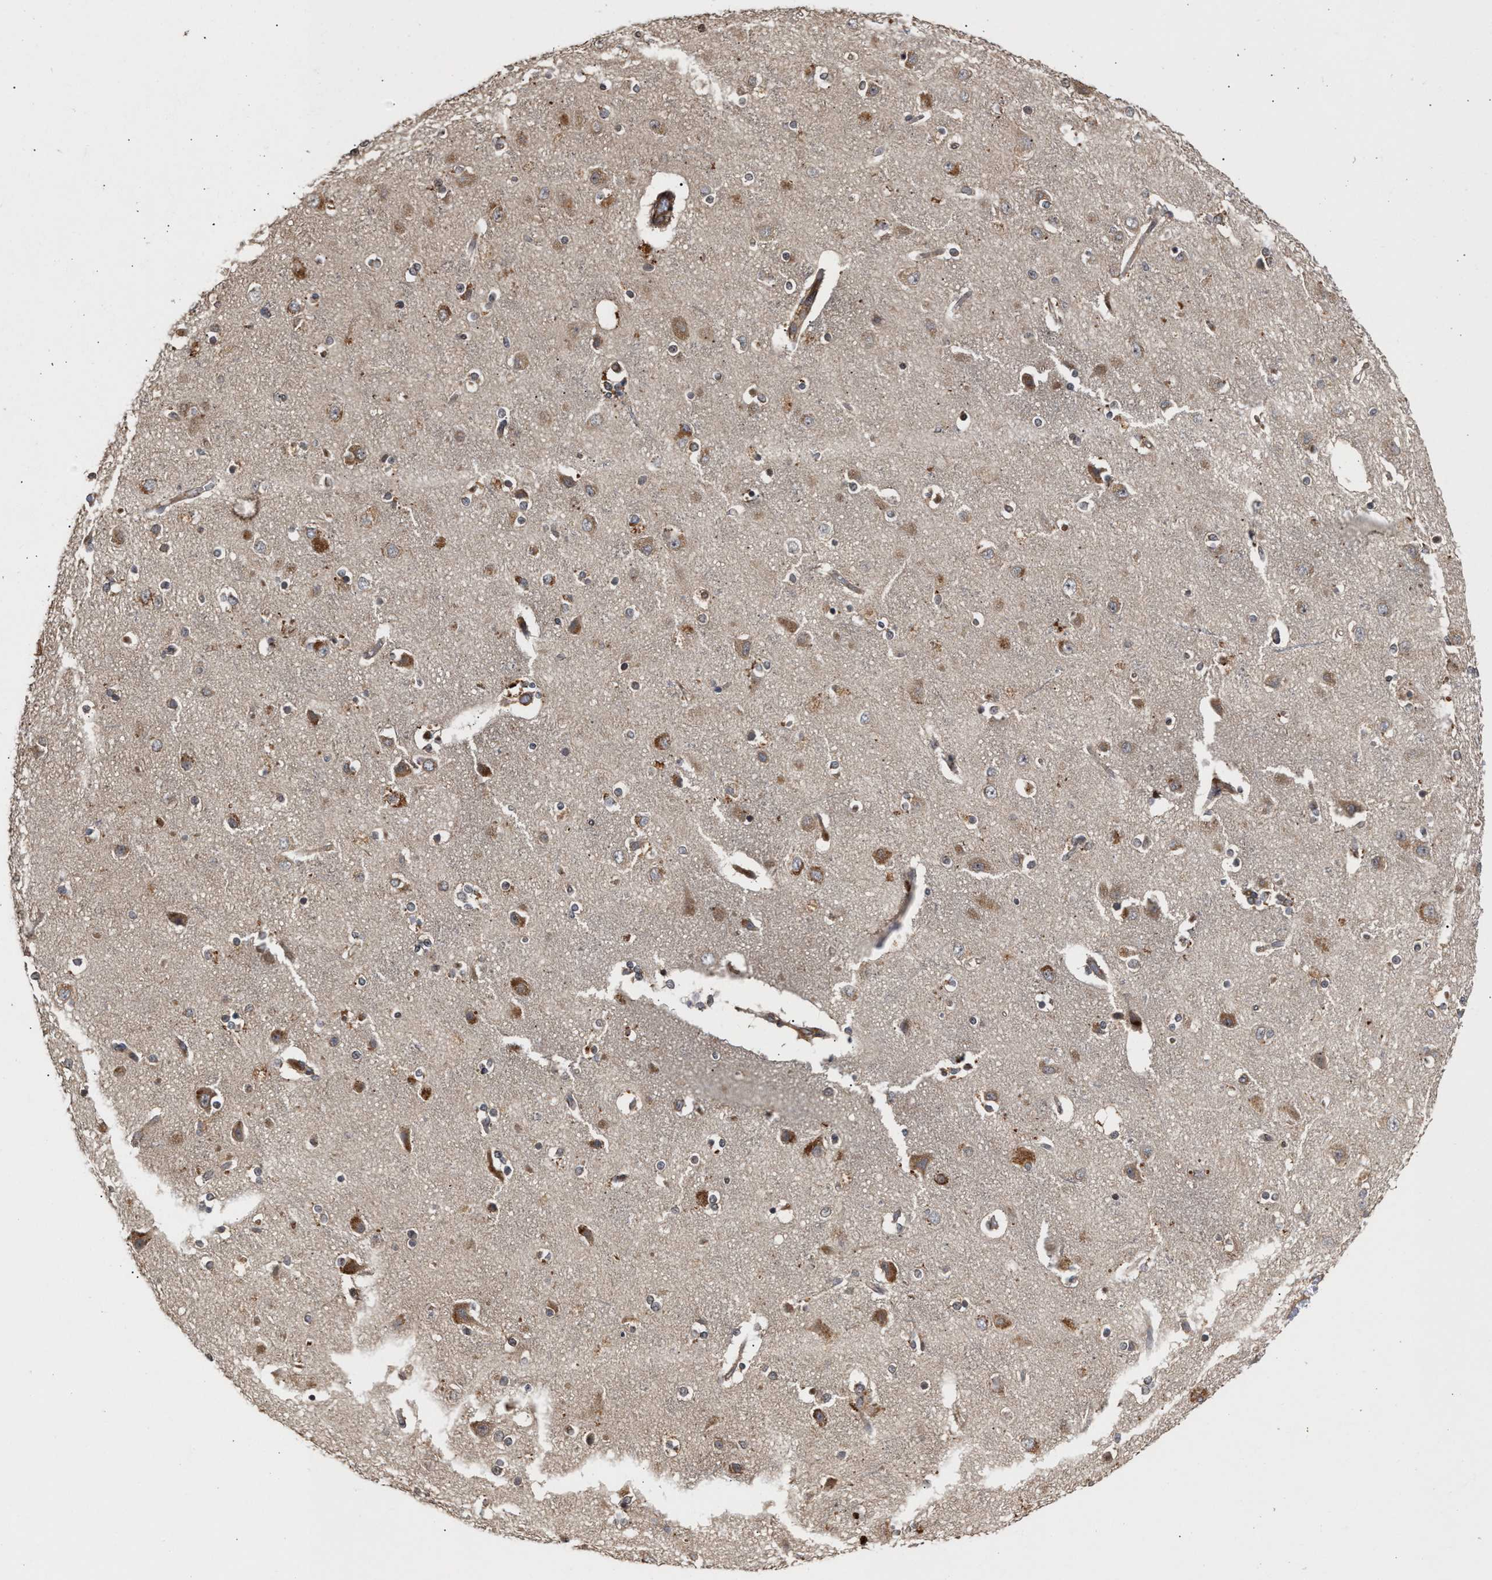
{"staining": {"intensity": "moderate", "quantity": ">75%", "location": "cytoplasmic/membranous"}, "tissue": "cerebral cortex", "cell_type": "Endothelial cells", "image_type": "normal", "snomed": [{"axis": "morphology", "description": "Normal tissue, NOS"}, {"axis": "topography", "description": "Cerebral cortex"}], "caption": "Protein analysis of unremarkable cerebral cortex exhibits moderate cytoplasmic/membranous staining in approximately >75% of endothelial cells. (Stains: DAB (3,3'-diaminobenzidine) in brown, nuclei in blue, Microscopy: brightfield microscopy at high magnification).", "gene": "SAR1A", "patient": {"sex": "female", "age": 54}}